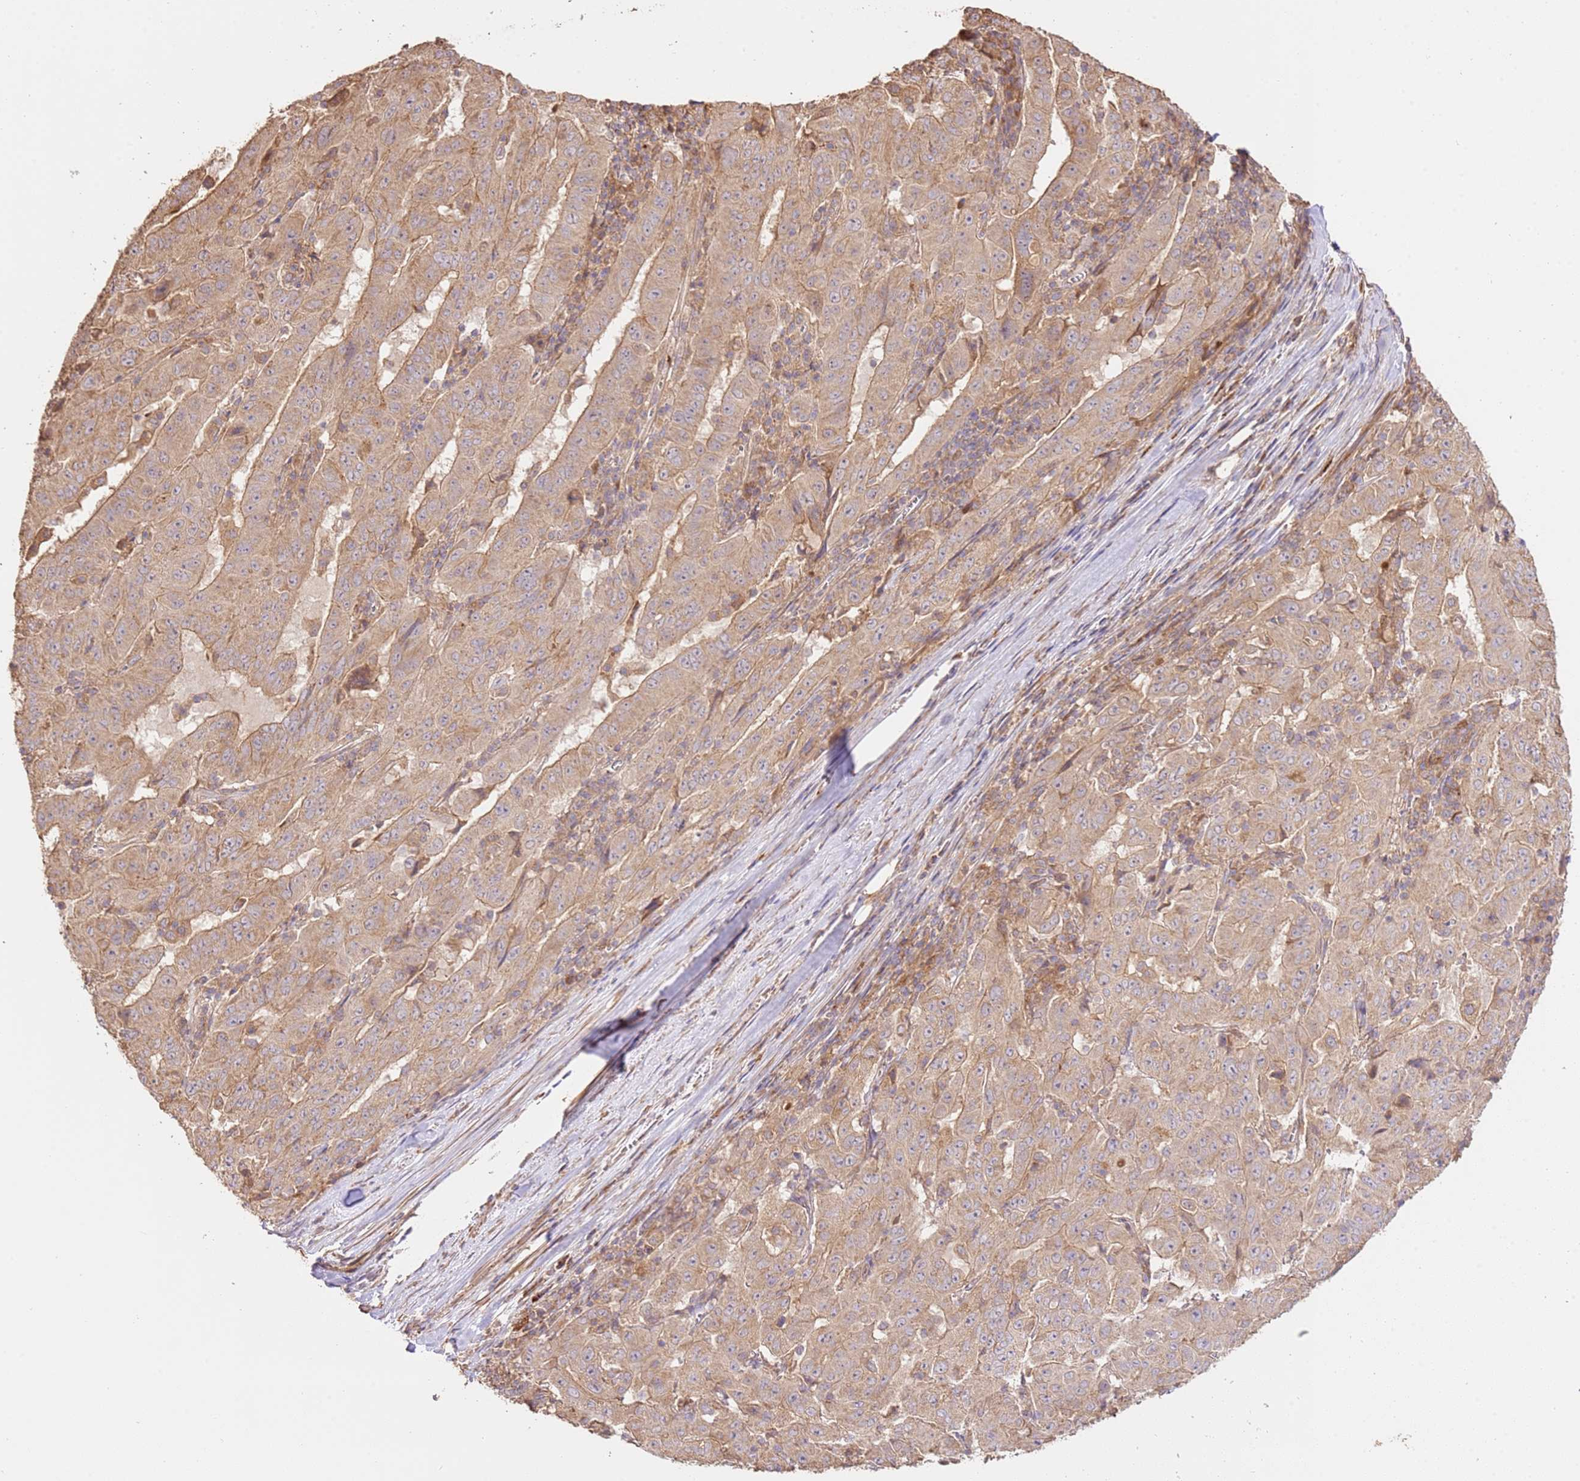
{"staining": {"intensity": "moderate", "quantity": ">75%", "location": "cytoplasmic/membranous"}, "tissue": "pancreatic cancer", "cell_type": "Tumor cells", "image_type": "cancer", "snomed": [{"axis": "morphology", "description": "Adenocarcinoma, NOS"}, {"axis": "topography", "description": "Pancreas"}], "caption": "This is an image of IHC staining of pancreatic cancer, which shows moderate positivity in the cytoplasmic/membranous of tumor cells.", "gene": "CEP55", "patient": {"sex": "male", "age": 63}}